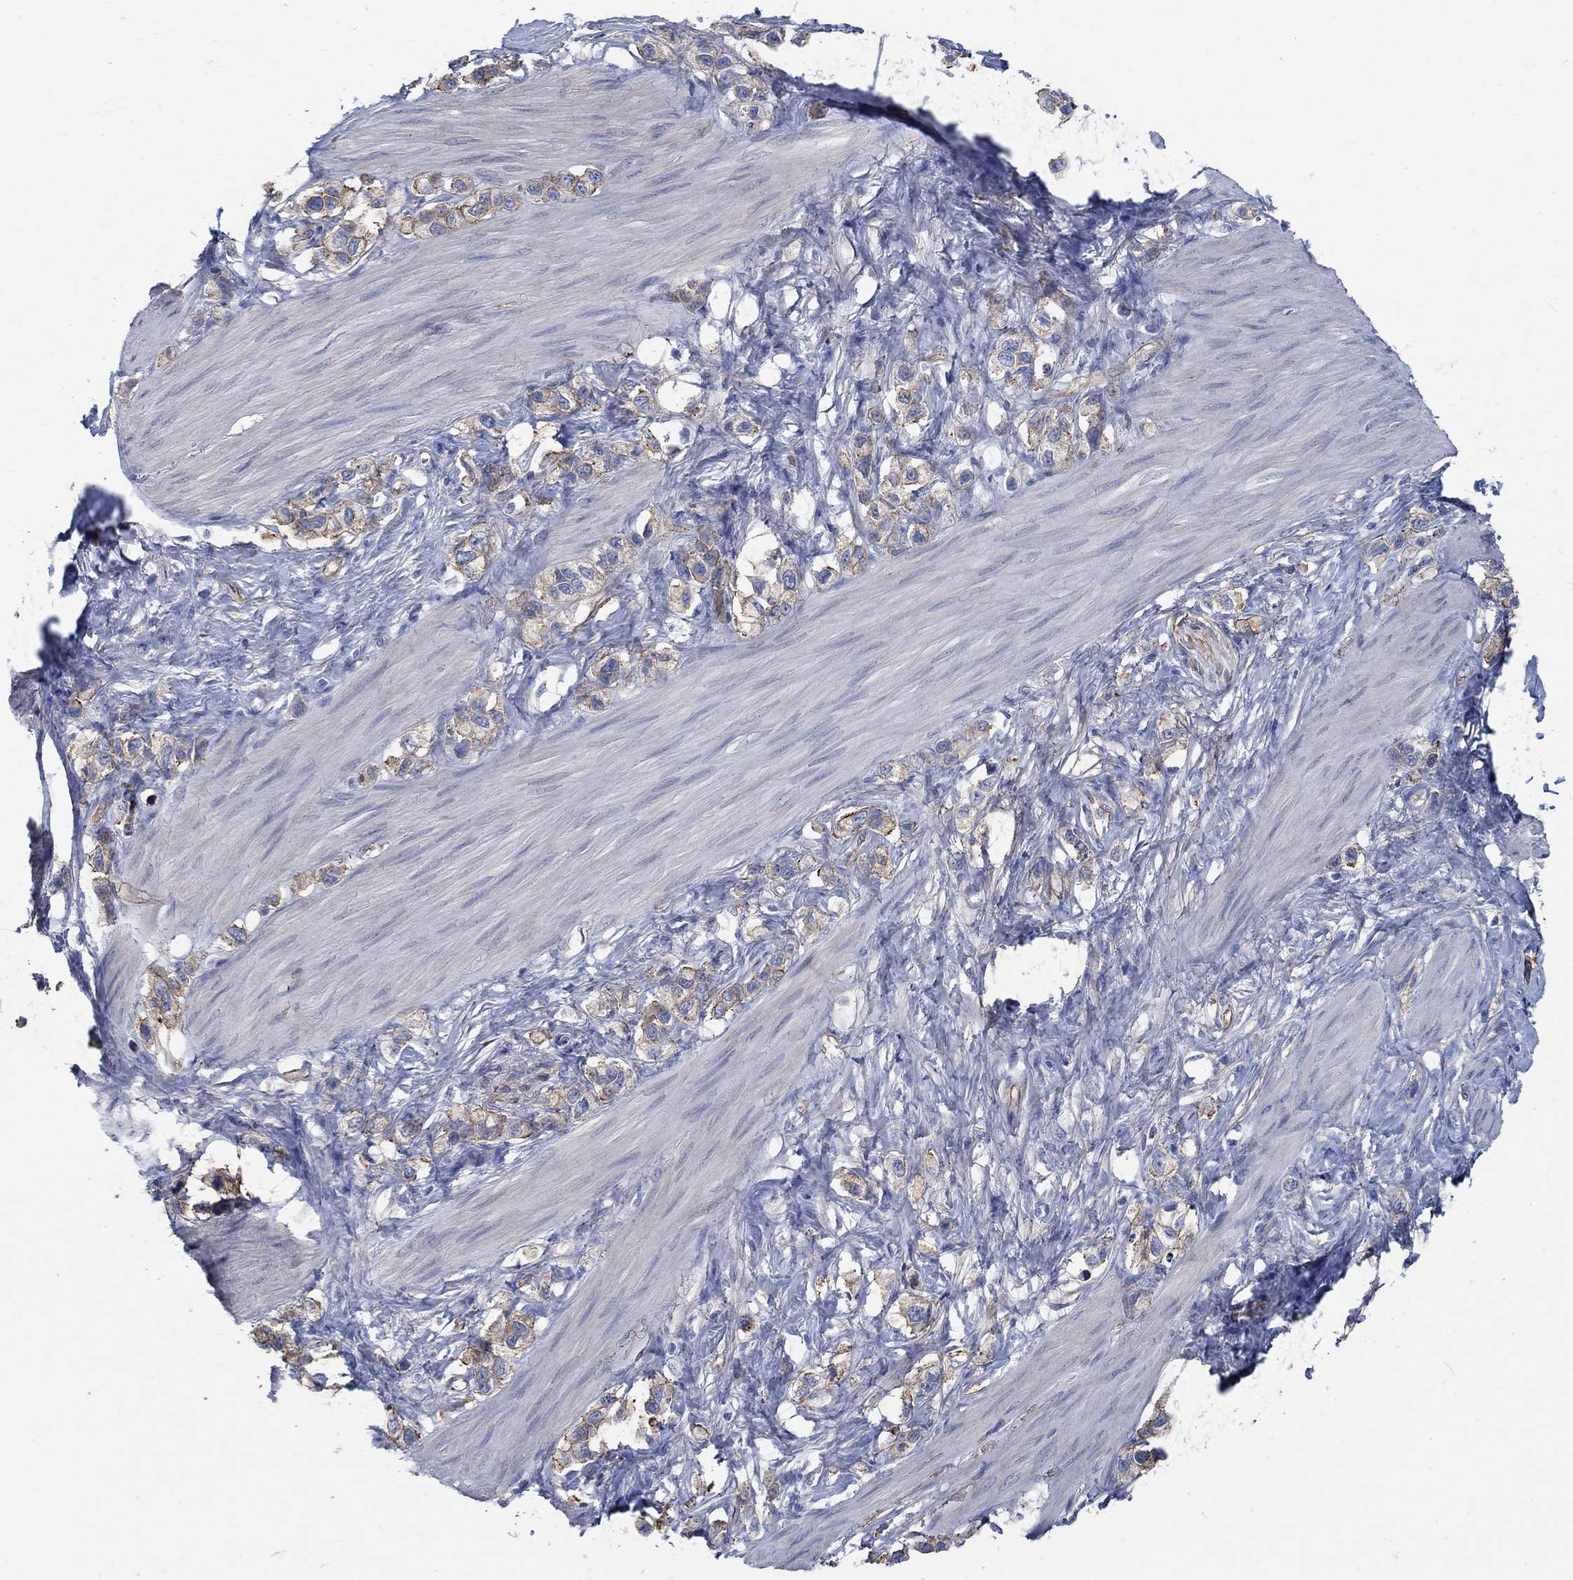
{"staining": {"intensity": "moderate", "quantity": "<25%", "location": "cytoplasmic/membranous"}, "tissue": "stomach cancer", "cell_type": "Tumor cells", "image_type": "cancer", "snomed": [{"axis": "morphology", "description": "Normal tissue, NOS"}, {"axis": "morphology", "description": "Adenocarcinoma, NOS"}, {"axis": "morphology", "description": "Adenocarcinoma, High grade"}, {"axis": "topography", "description": "Stomach, upper"}, {"axis": "topography", "description": "Stomach"}], "caption": "The immunohistochemical stain shows moderate cytoplasmic/membranous staining in tumor cells of adenocarcinoma (stomach) tissue.", "gene": "TMEM198", "patient": {"sex": "female", "age": 65}}